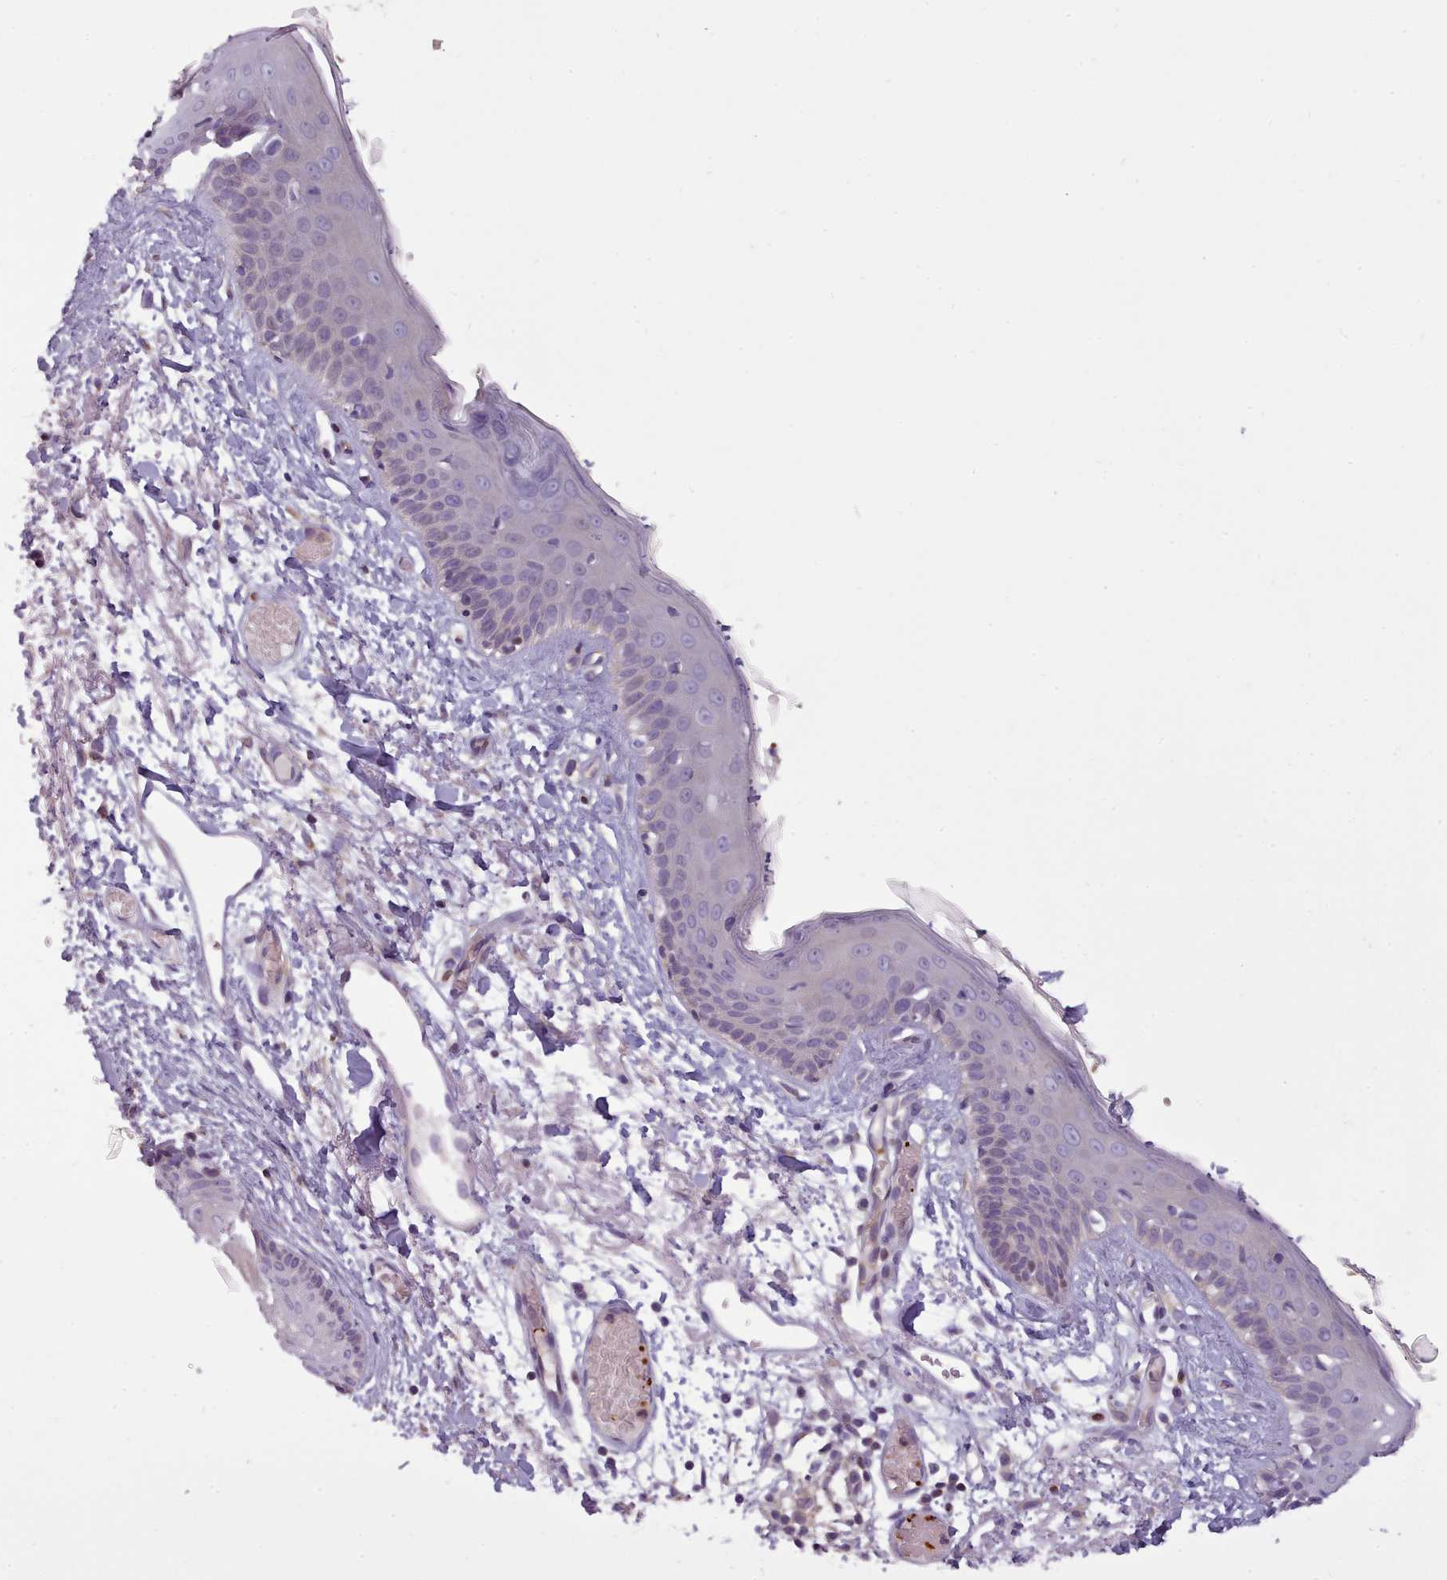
{"staining": {"intensity": "negative", "quantity": "none", "location": "none"}, "tissue": "skin", "cell_type": "Fibroblasts", "image_type": "normal", "snomed": [{"axis": "morphology", "description": "Normal tissue, NOS"}, {"axis": "topography", "description": "Skin"}], "caption": "Immunohistochemistry (IHC) of unremarkable human skin displays no expression in fibroblasts.", "gene": "NDST2", "patient": {"sex": "male", "age": 79}}